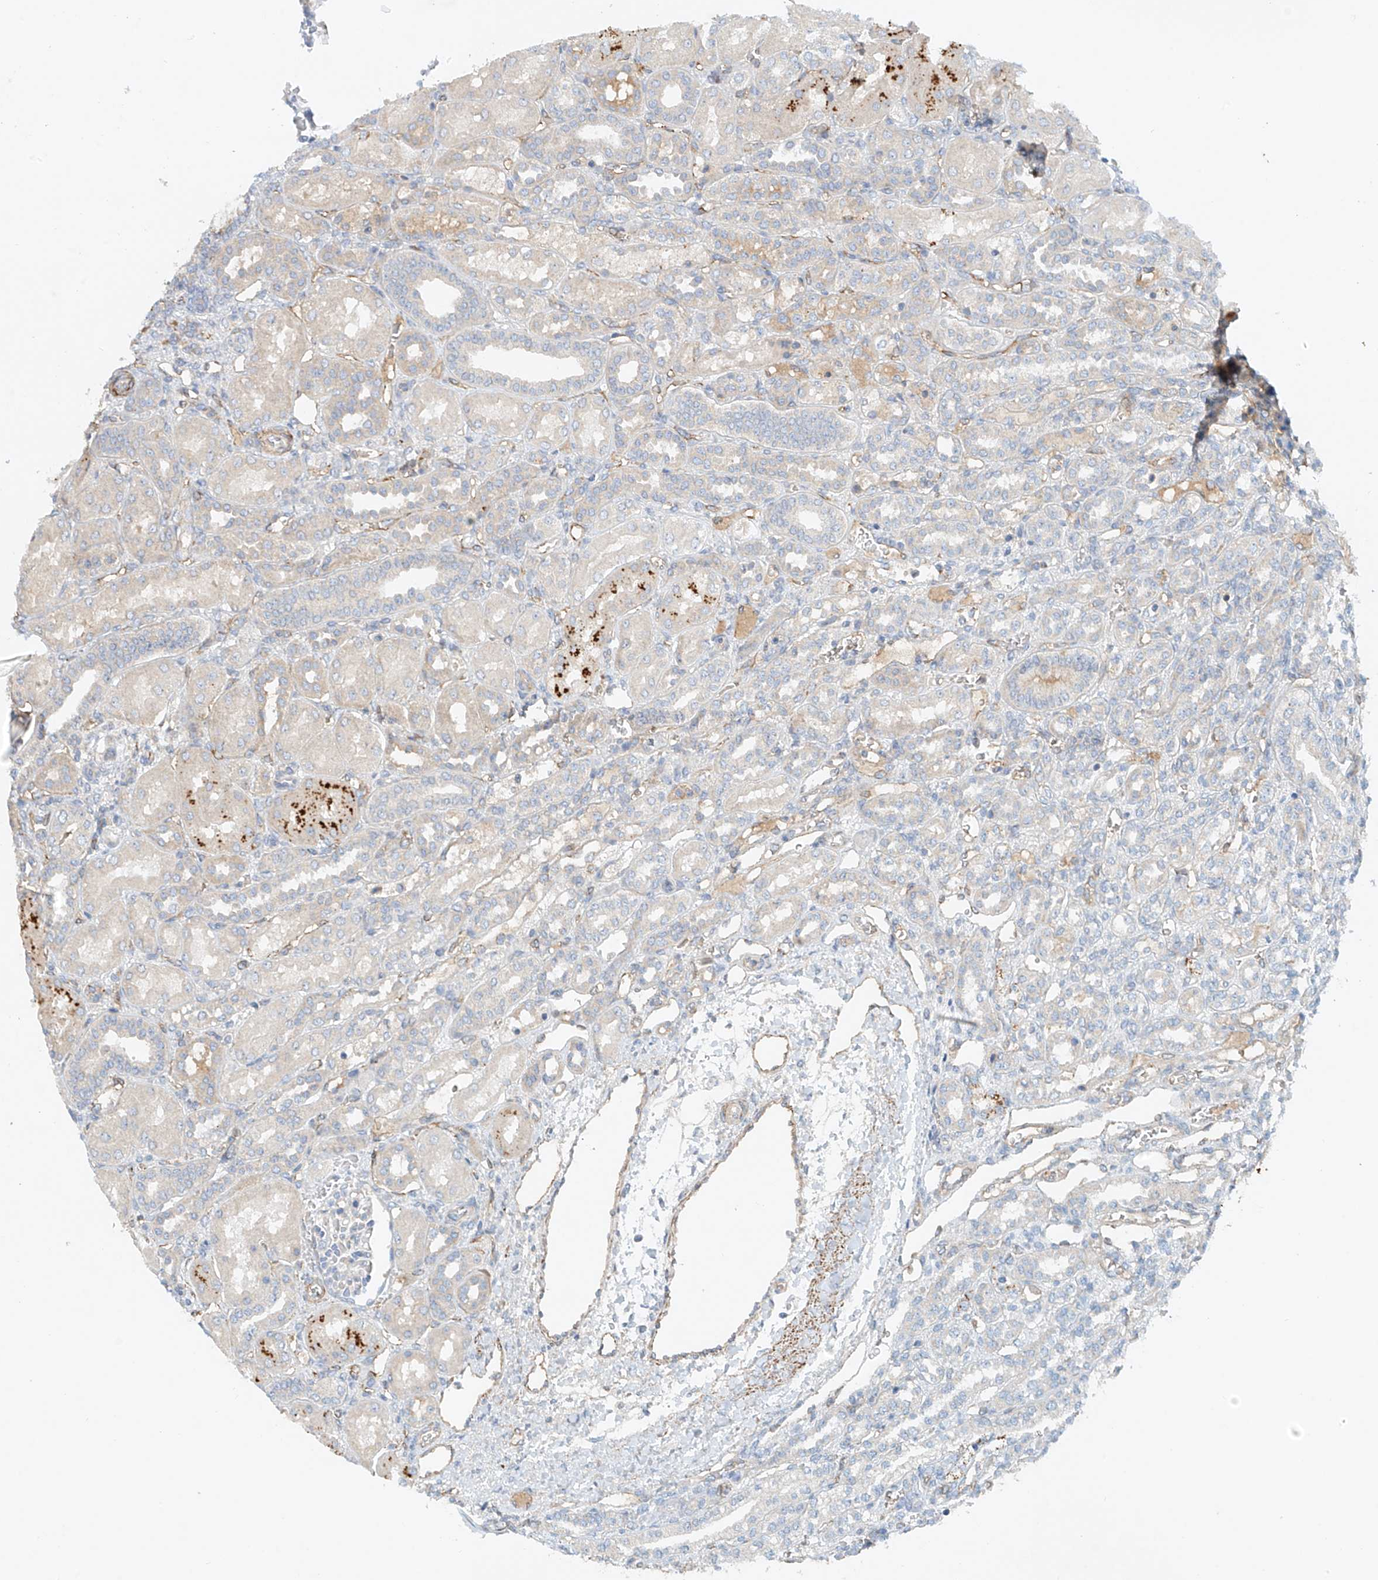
{"staining": {"intensity": "negative", "quantity": "none", "location": "none"}, "tissue": "kidney", "cell_type": "Cells in glomeruli", "image_type": "normal", "snomed": [{"axis": "morphology", "description": "Normal tissue, NOS"}, {"axis": "morphology", "description": "Neoplasm, malignant, NOS"}, {"axis": "topography", "description": "Kidney"}], "caption": "Immunohistochemical staining of benign kidney displays no significant expression in cells in glomeruli.", "gene": "ENSG00000266202", "patient": {"sex": "female", "age": 1}}